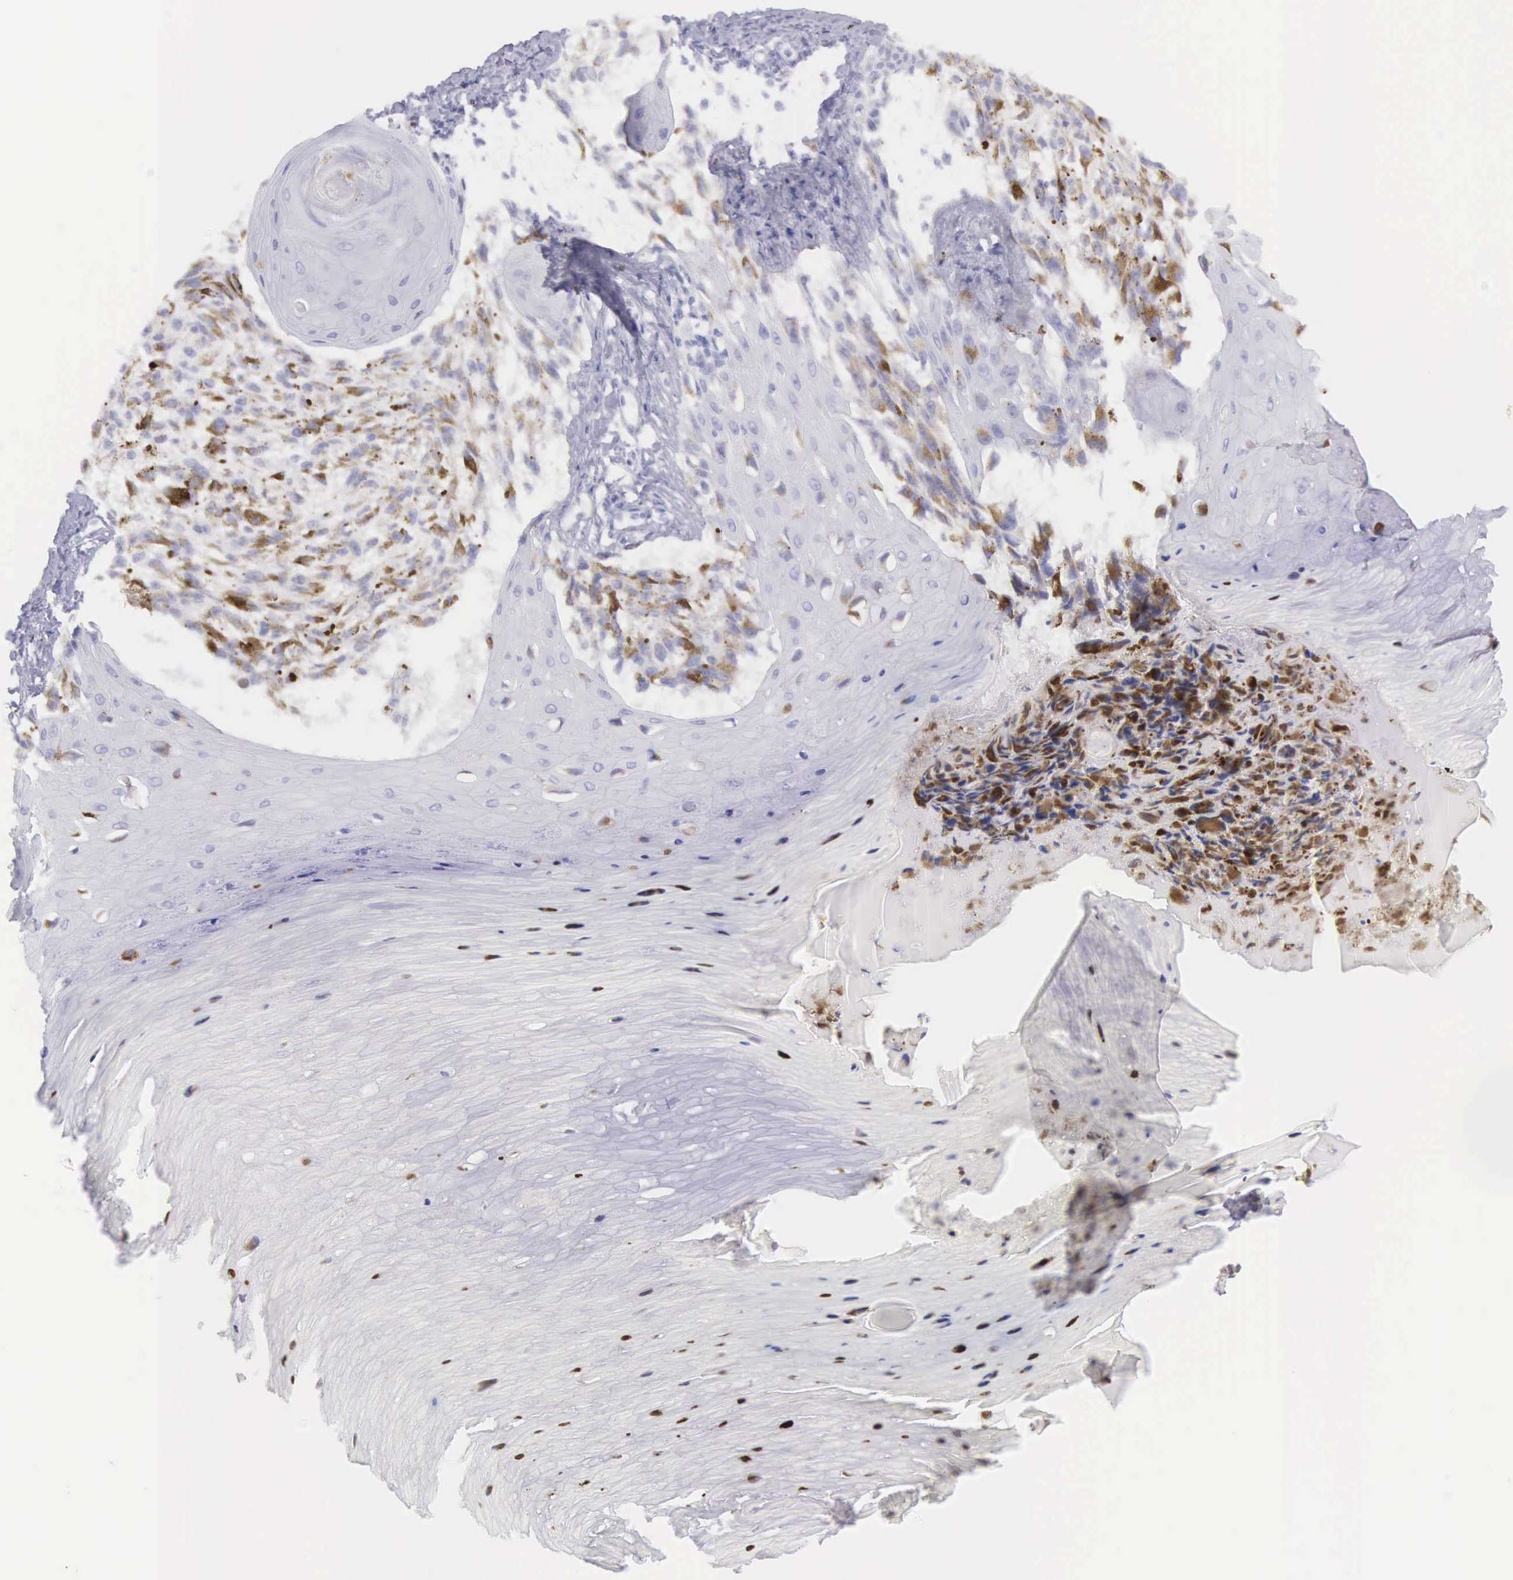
{"staining": {"intensity": "moderate", "quantity": "25%-75%", "location": "cytoplasmic/membranous"}, "tissue": "melanoma", "cell_type": "Tumor cells", "image_type": "cancer", "snomed": [{"axis": "morphology", "description": "Malignant melanoma, NOS"}, {"axis": "topography", "description": "Skin"}], "caption": "The image reveals staining of malignant melanoma, revealing moderate cytoplasmic/membranous protein expression (brown color) within tumor cells.", "gene": "ARFGAP3", "patient": {"sex": "female", "age": 82}}